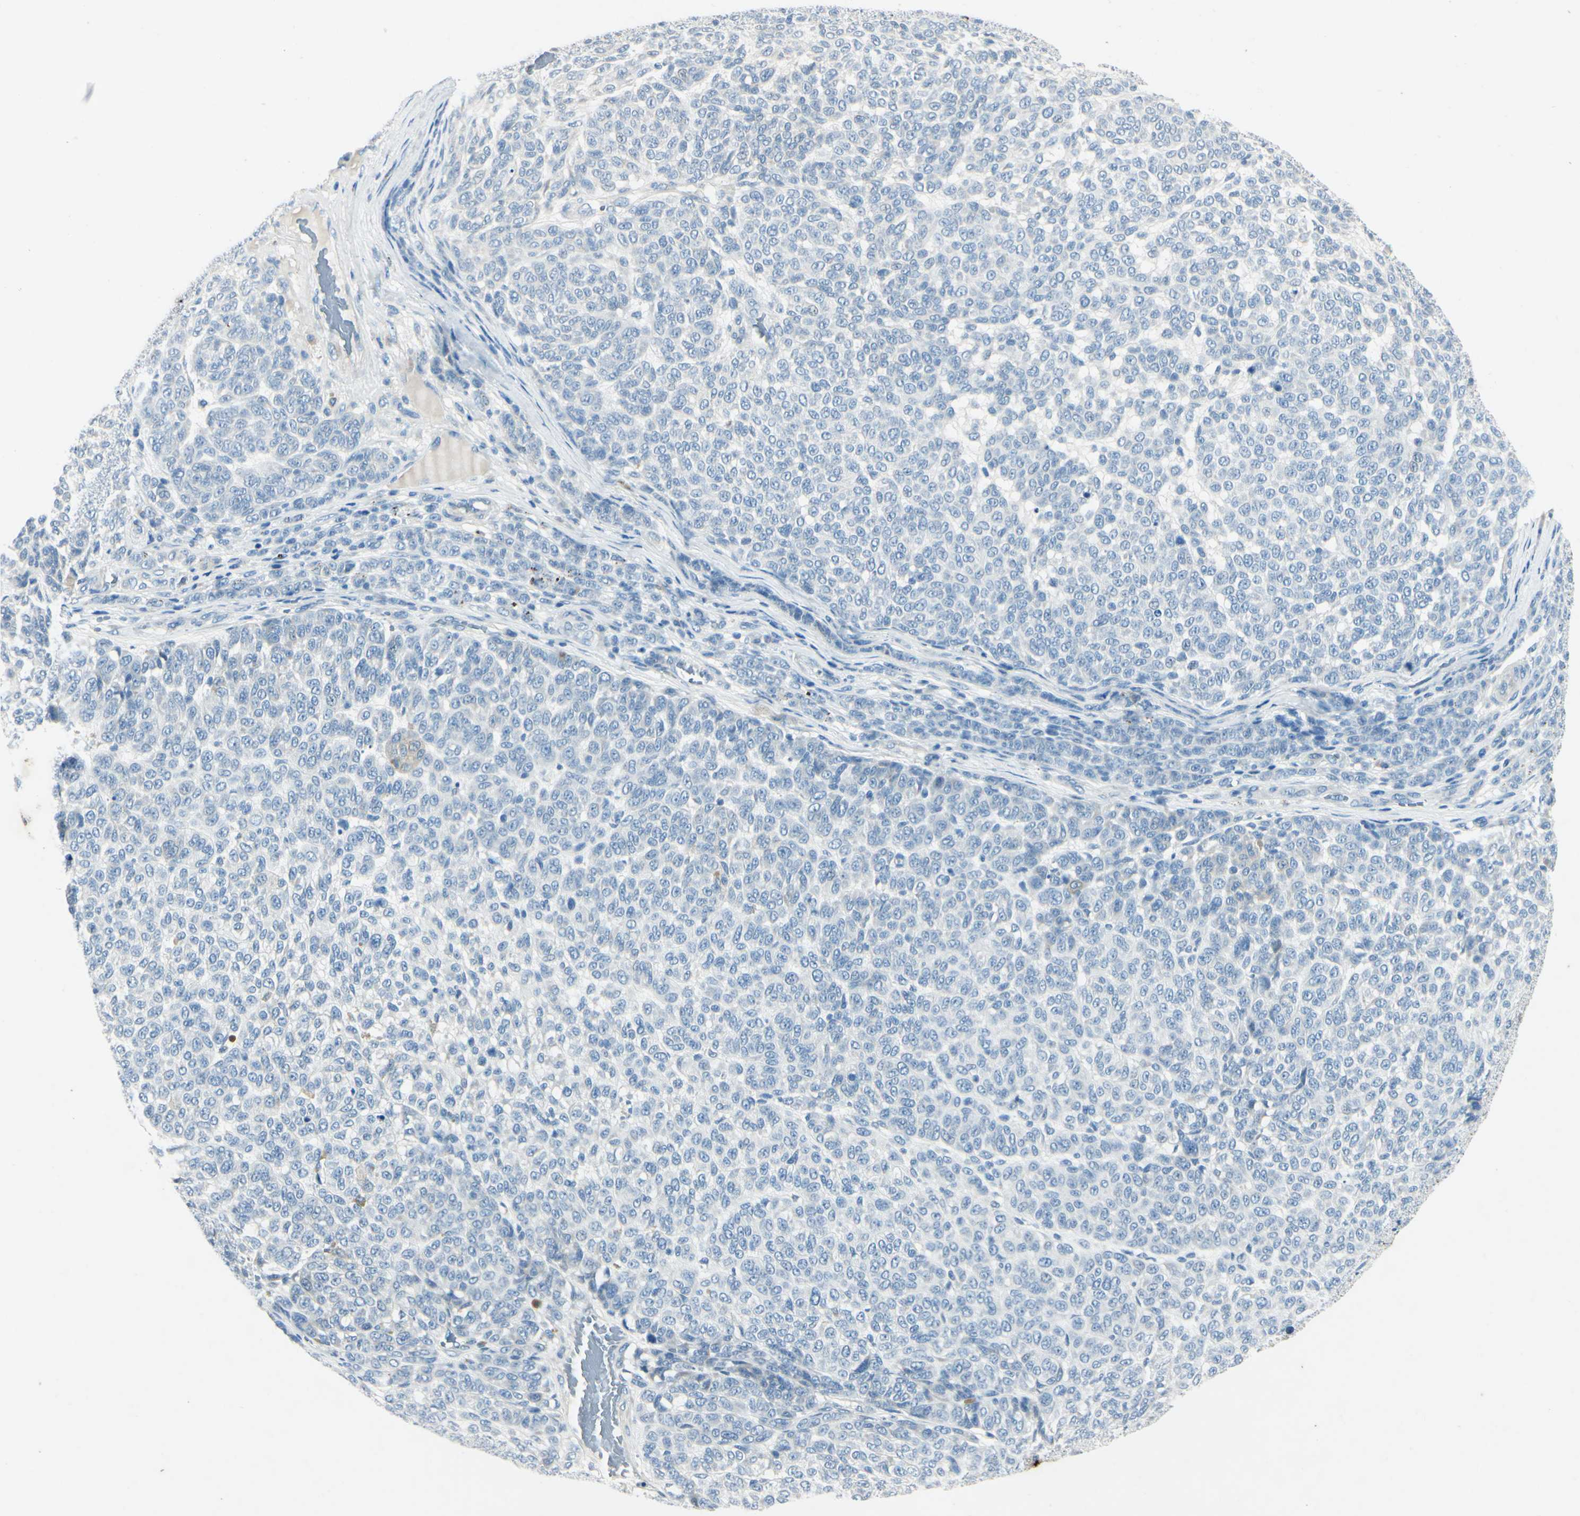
{"staining": {"intensity": "negative", "quantity": "none", "location": "none"}, "tissue": "melanoma", "cell_type": "Tumor cells", "image_type": "cancer", "snomed": [{"axis": "morphology", "description": "Malignant melanoma, NOS"}, {"axis": "topography", "description": "Skin"}], "caption": "A histopathology image of malignant melanoma stained for a protein reveals no brown staining in tumor cells. (DAB IHC visualized using brightfield microscopy, high magnification).", "gene": "SNAP91", "patient": {"sex": "male", "age": 59}}